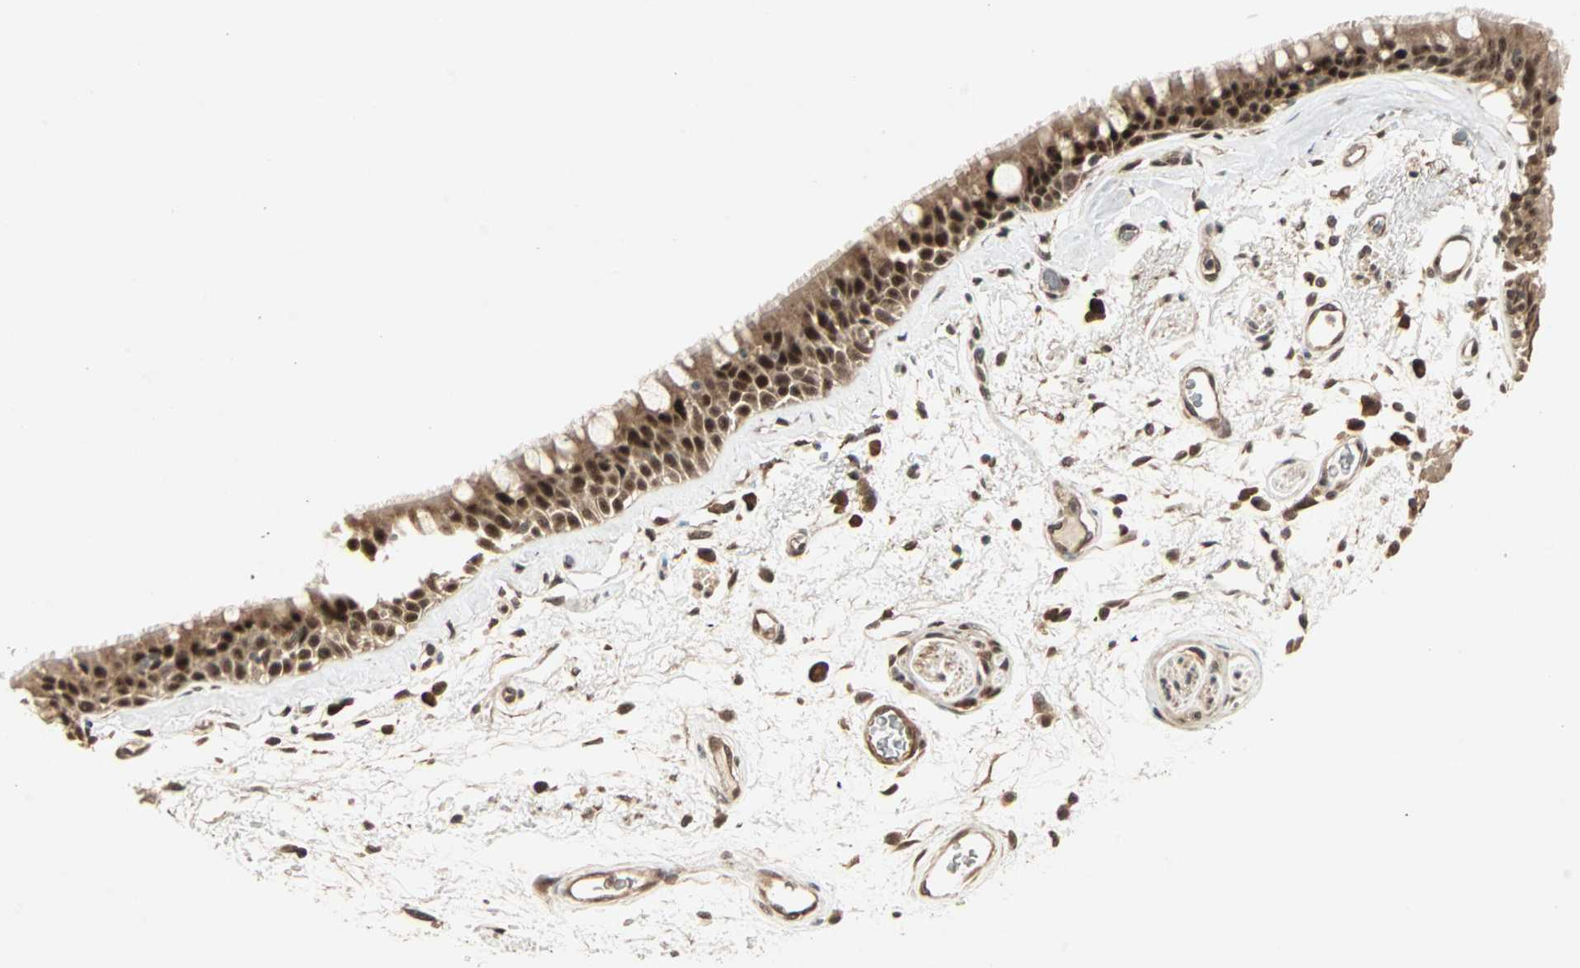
{"staining": {"intensity": "strong", "quantity": ">75%", "location": "cytoplasmic/membranous,nuclear"}, "tissue": "bronchus", "cell_type": "Respiratory epithelial cells", "image_type": "normal", "snomed": [{"axis": "morphology", "description": "Normal tissue, NOS"}, {"axis": "morphology", "description": "Adenocarcinoma, NOS"}, {"axis": "topography", "description": "Bronchus"}, {"axis": "topography", "description": "Lung"}], "caption": "Immunohistochemistry staining of unremarkable bronchus, which displays high levels of strong cytoplasmic/membranous,nuclear positivity in approximately >75% of respiratory epithelial cells indicating strong cytoplasmic/membranous,nuclear protein positivity. The staining was performed using DAB (3,3'-diaminobenzidine) (brown) for protein detection and nuclei were counterstained in hematoxylin (blue).", "gene": "ZSCAN31", "patient": {"sex": "female", "age": 54}}